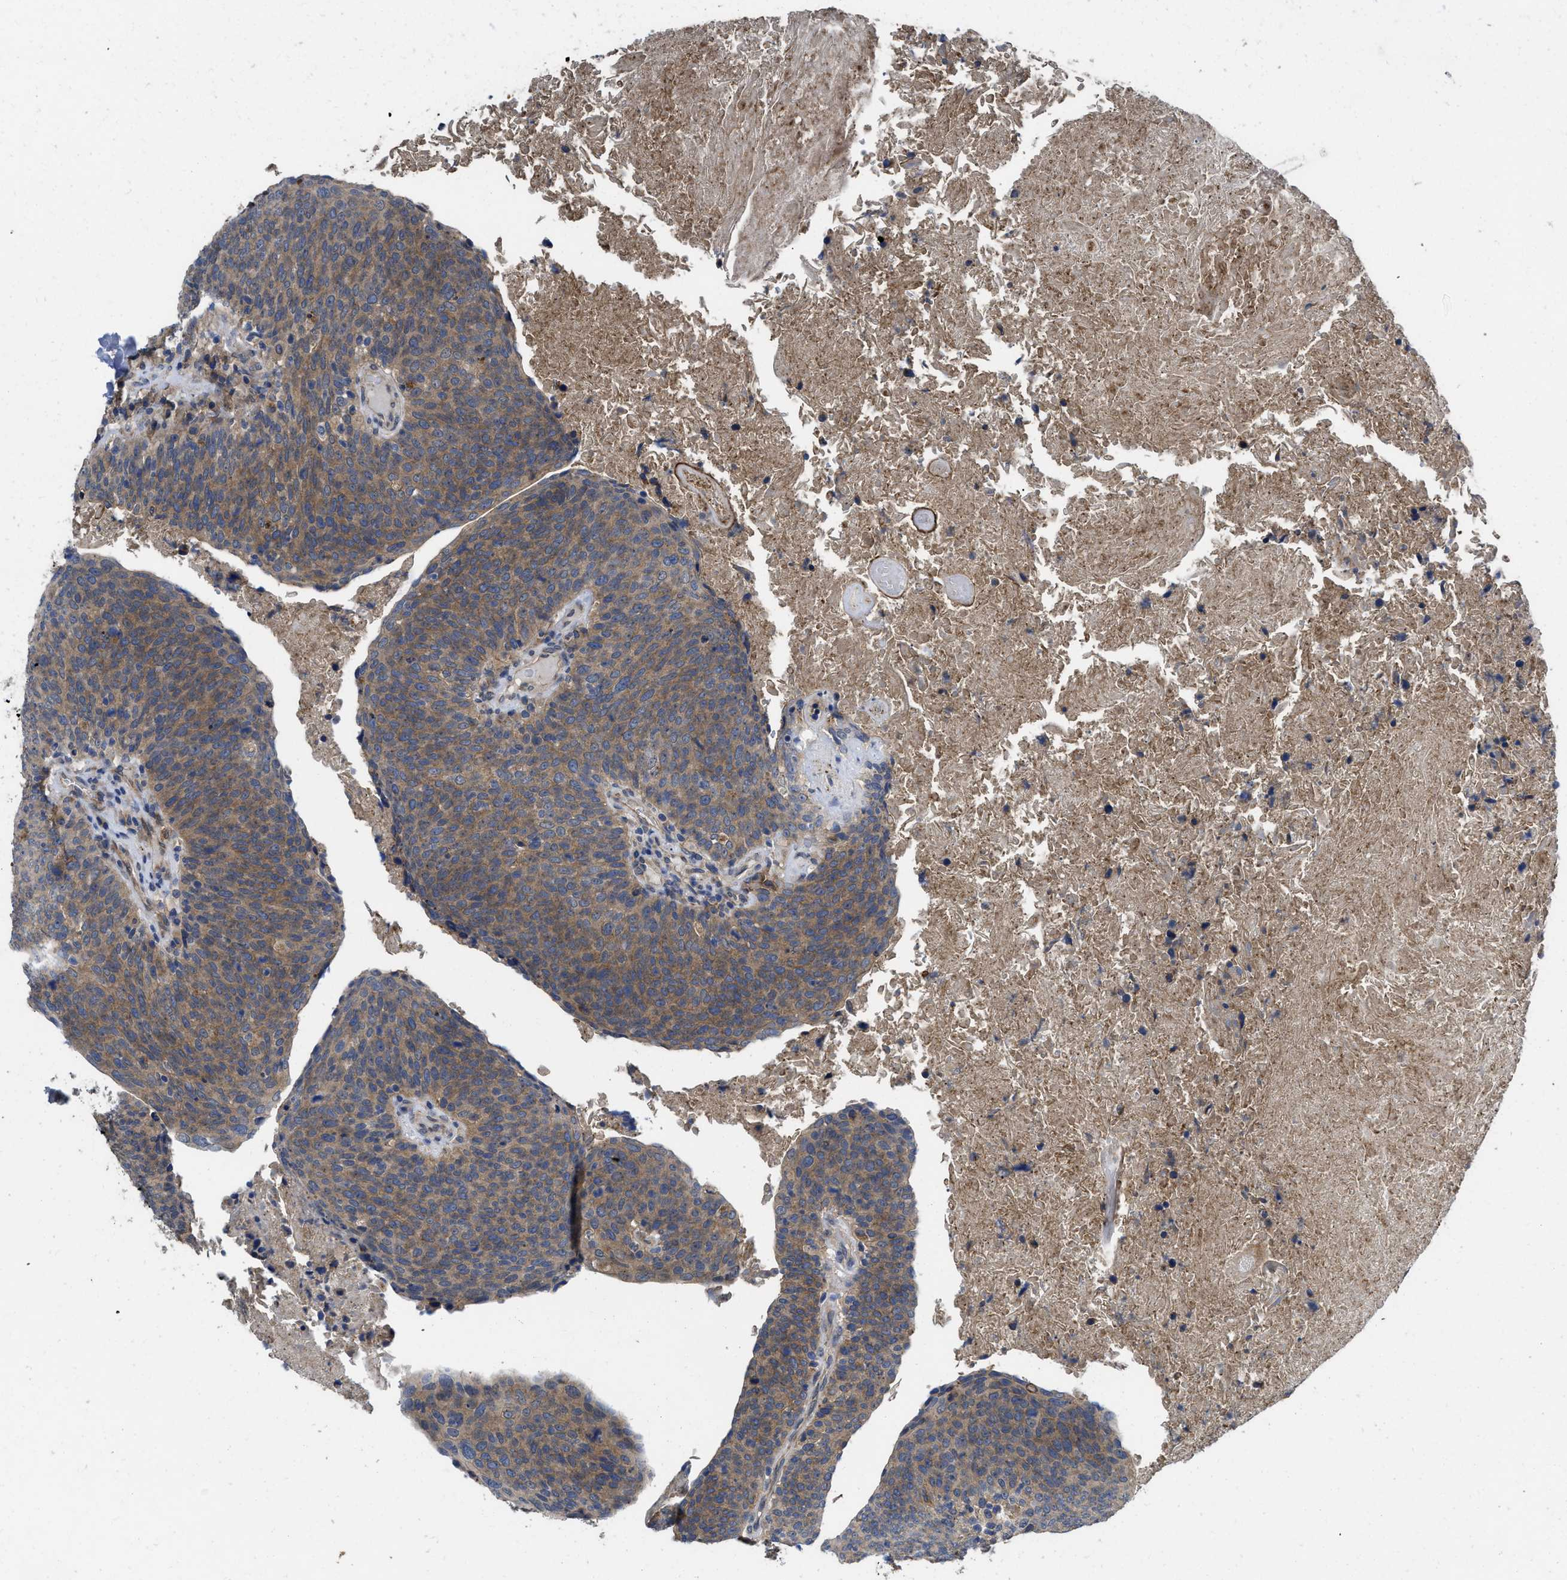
{"staining": {"intensity": "moderate", "quantity": ">75%", "location": "cytoplasmic/membranous"}, "tissue": "head and neck cancer", "cell_type": "Tumor cells", "image_type": "cancer", "snomed": [{"axis": "morphology", "description": "Squamous cell carcinoma, NOS"}, {"axis": "morphology", "description": "Squamous cell carcinoma, metastatic, NOS"}, {"axis": "topography", "description": "Lymph node"}, {"axis": "topography", "description": "Head-Neck"}], "caption": "About >75% of tumor cells in head and neck cancer display moderate cytoplasmic/membranous protein expression as visualized by brown immunohistochemical staining.", "gene": "PKD2", "patient": {"sex": "male", "age": 62}}